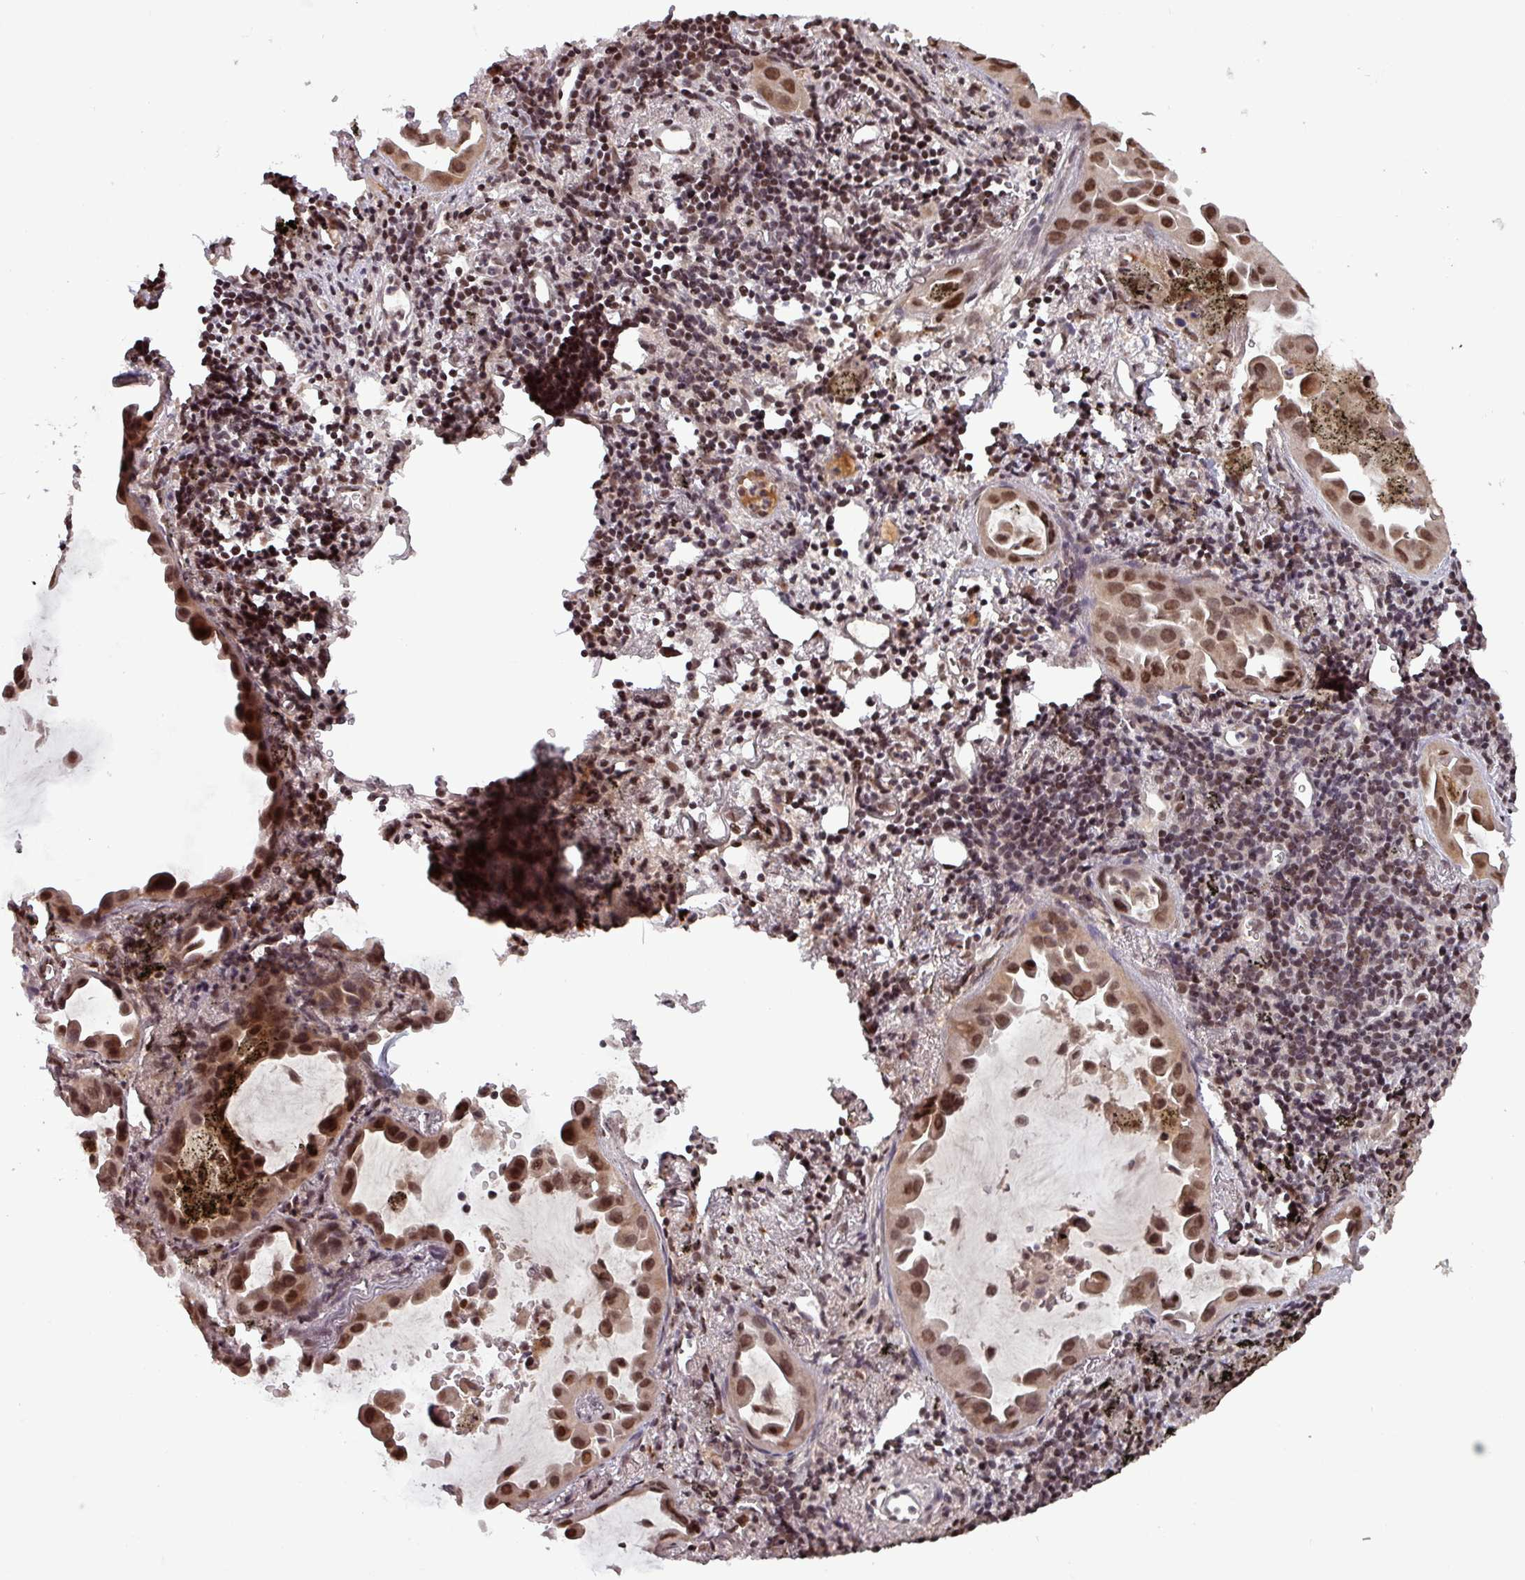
{"staining": {"intensity": "moderate", "quantity": ">75%", "location": "nuclear"}, "tissue": "lung cancer", "cell_type": "Tumor cells", "image_type": "cancer", "snomed": [{"axis": "morphology", "description": "Adenocarcinoma, NOS"}, {"axis": "topography", "description": "Lung"}], "caption": "IHC of adenocarcinoma (lung) demonstrates medium levels of moderate nuclear expression in approximately >75% of tumor cells. Using DAB (3,3'-diaminobenzidine) (brown) and hematoxylin (blue) stains, captured at high magnification using brightfield microscopy.", "gene": "NOB1", "patient": {"sex": "male", "age": 68}}